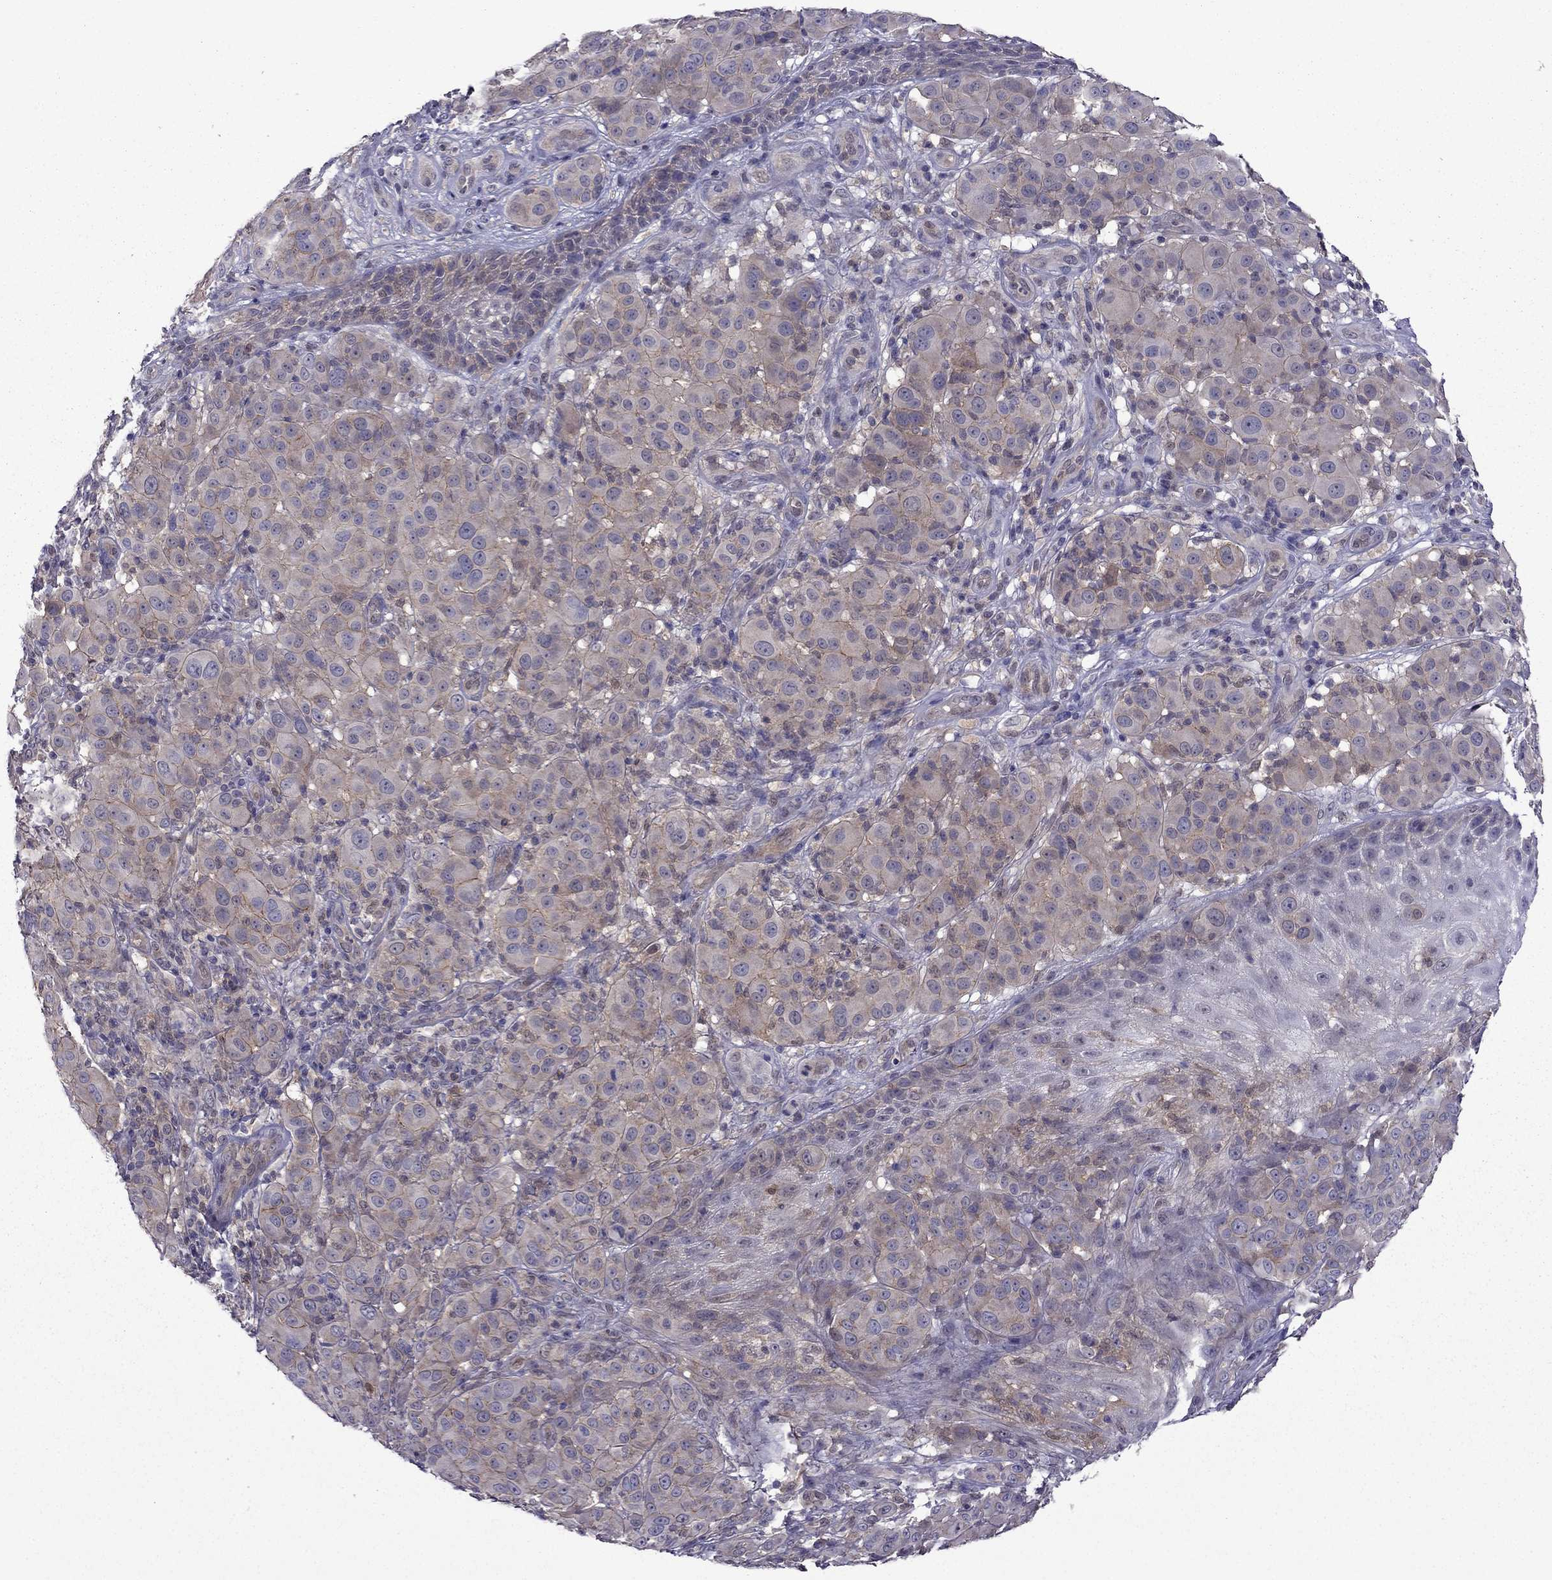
{"staining": {"intensity": "weak", "quantity": ">75%", "location": "cytoplasmic/membranous"}, "tissue": "melanoma", "cell_type": "Tumor cells", "image_type": "cancer", "snomed": [{"axis": "morphology", "description": "Malignant melanoma, NOS"}, {"axis": "topography", "description": "Skin"}], "caption": "Immunohistochemical staining of melanoma exhibits weak cytoplasmic/membranous protein expression in about >75% of tumor cells.", "gene": "CDK5", "patient": {"sex": "female", "age": 87}}